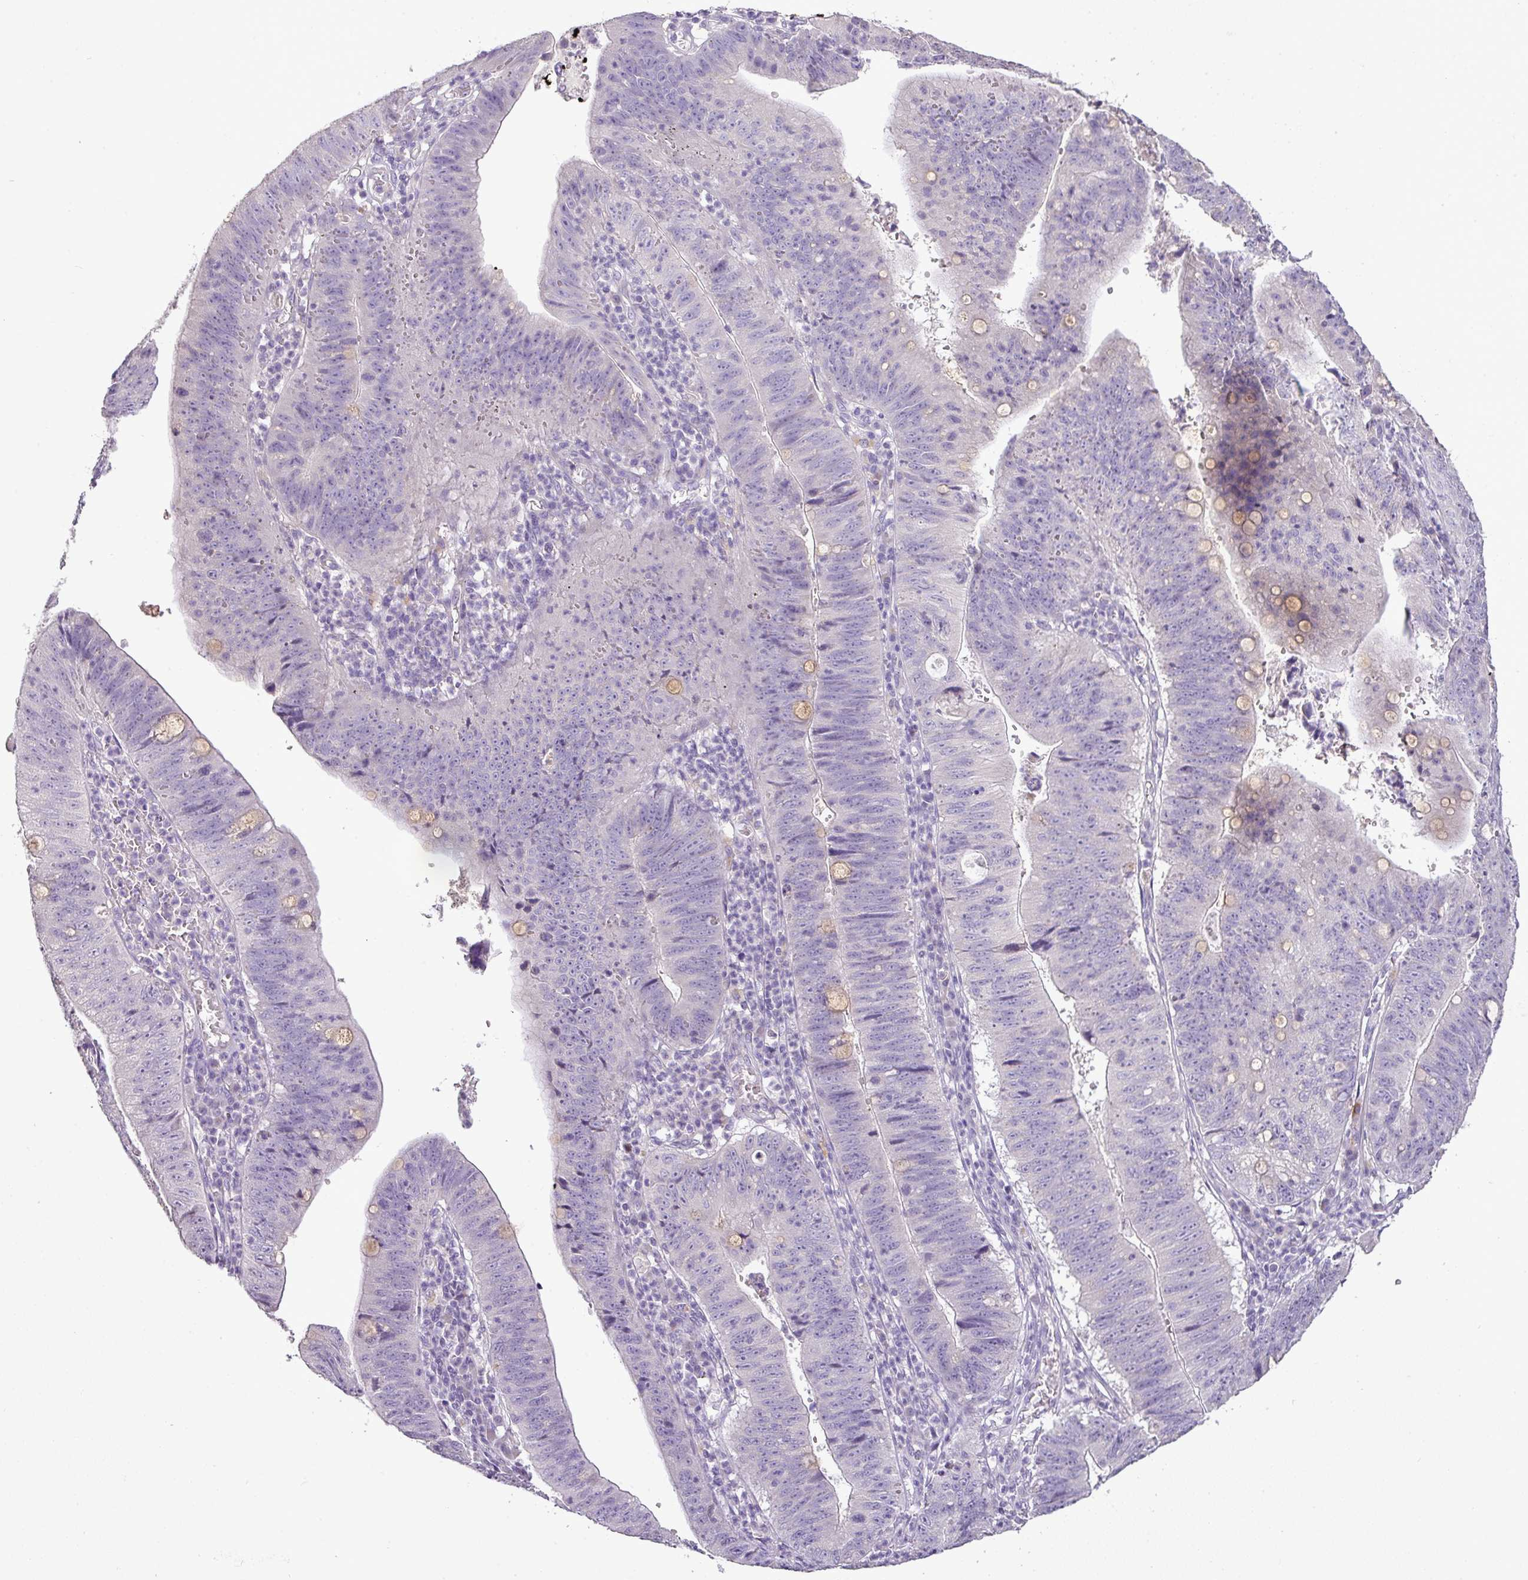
{"staining": {"intensity": "negative", "quantity": "none", "location": "none"}, "tissue": "stomach cancer", "cell_type": "Tumor cells", "image_type": "cancer", "snomed": [{"axis": "morphology", "description": "Adenocarcinoma, NOS"}, {"axis": "topography", "description": "Stomach"}], "caption": "Tumor cells are negative for brown protein staining in adenocarcinoma (stomach).", "gene": "BRINP2", "patient": {"sex": "male", "age": 59}}